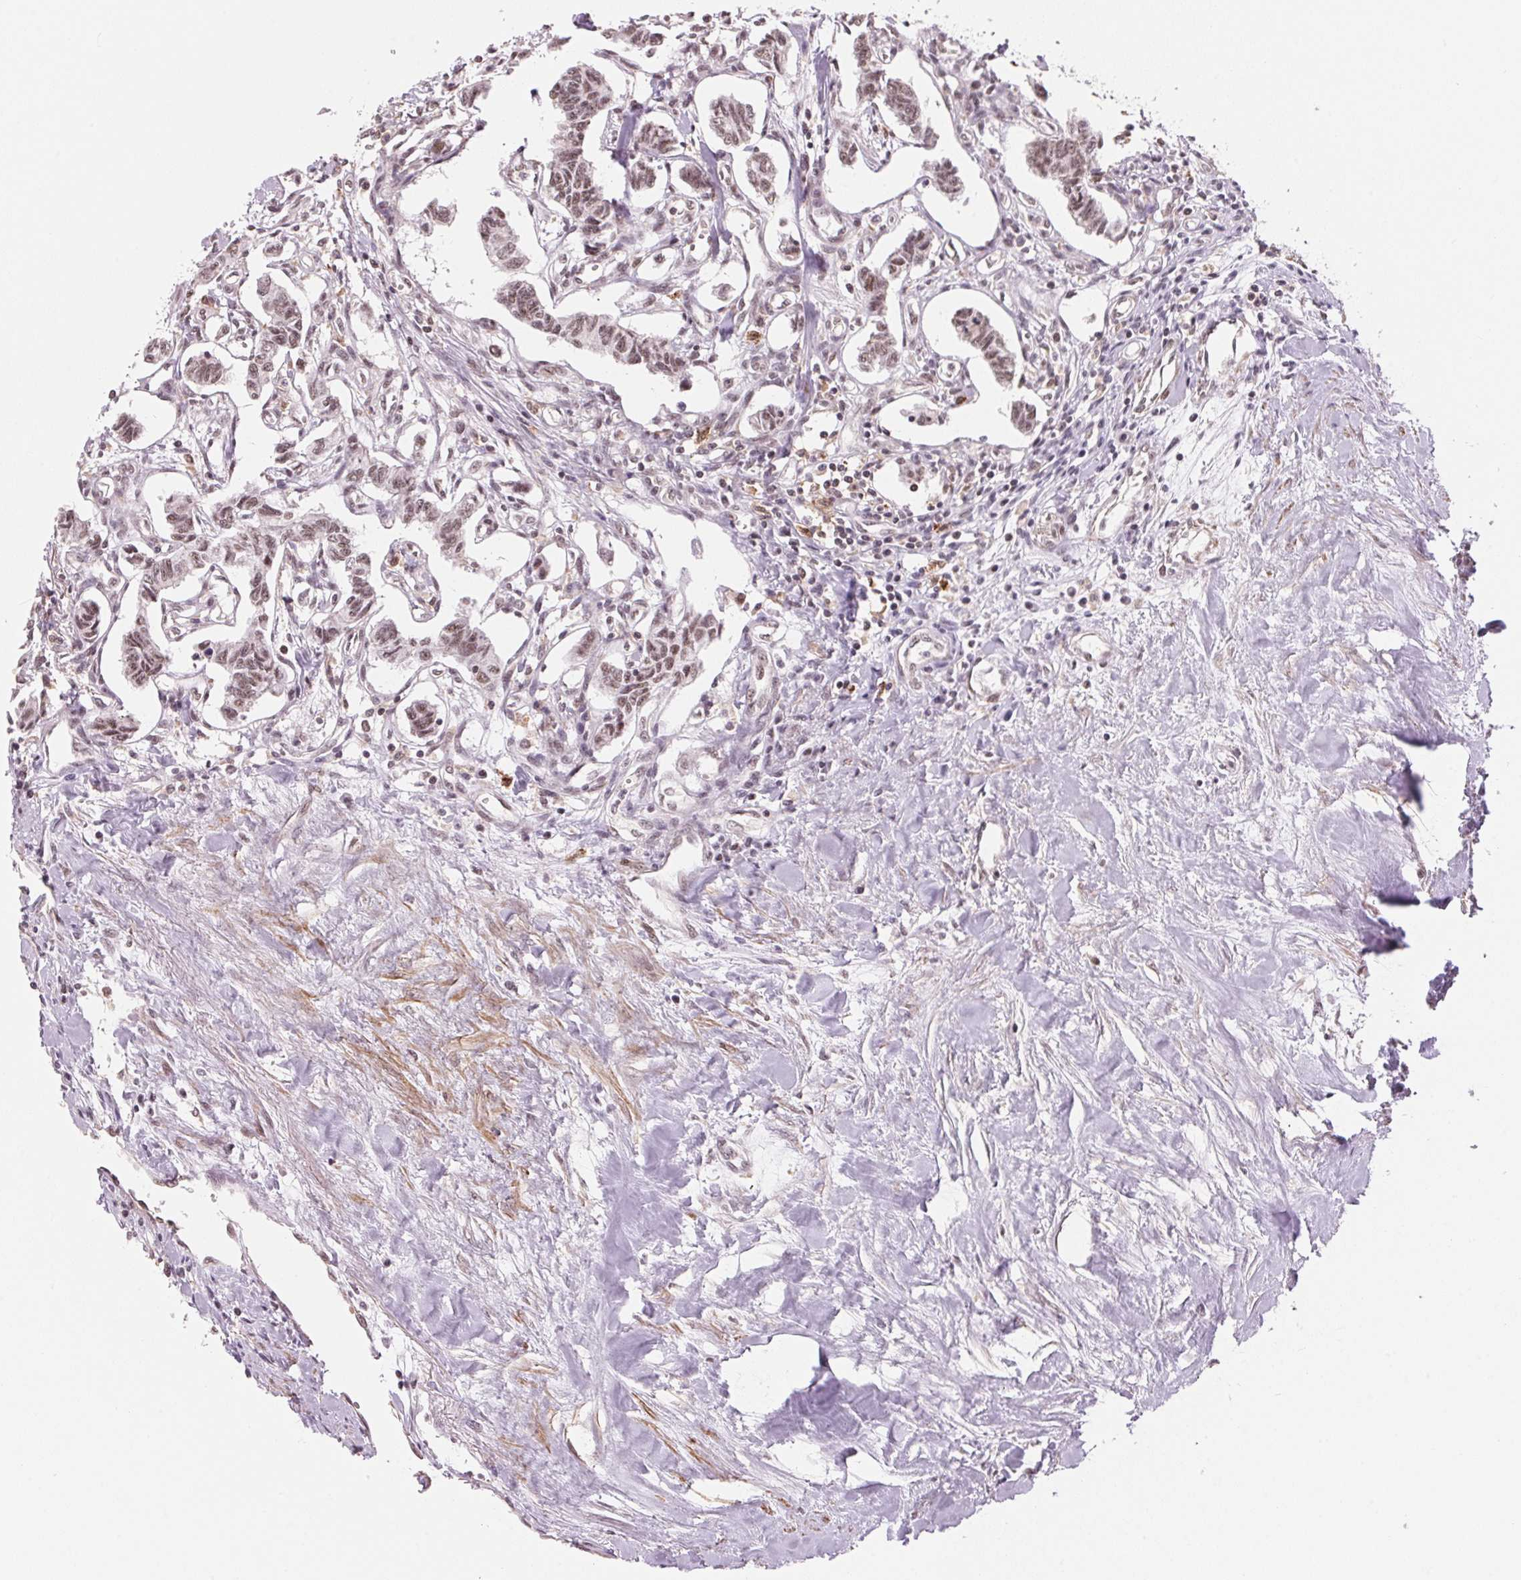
{"staining": {"intensity": "weak", "quantity": ">75%", "location": "nuclear"}, "tissue": "carcinoid", "cell_type": "Tumor cells", "image_type": "cancer", "snomed": [{"axis": "morphology", "description": "Carcinoid, malignant, NOS"}, {"axis": "topography", "description": "Kidney"}], "caption": "There is low levels of weak nuclear staining in tumor cells of malignant carcinoid, as demonstrated by immunohistochemical staining (brown color).", "gene": "HNRNPDL", "patient": {"sex": "female", "age": 41}}